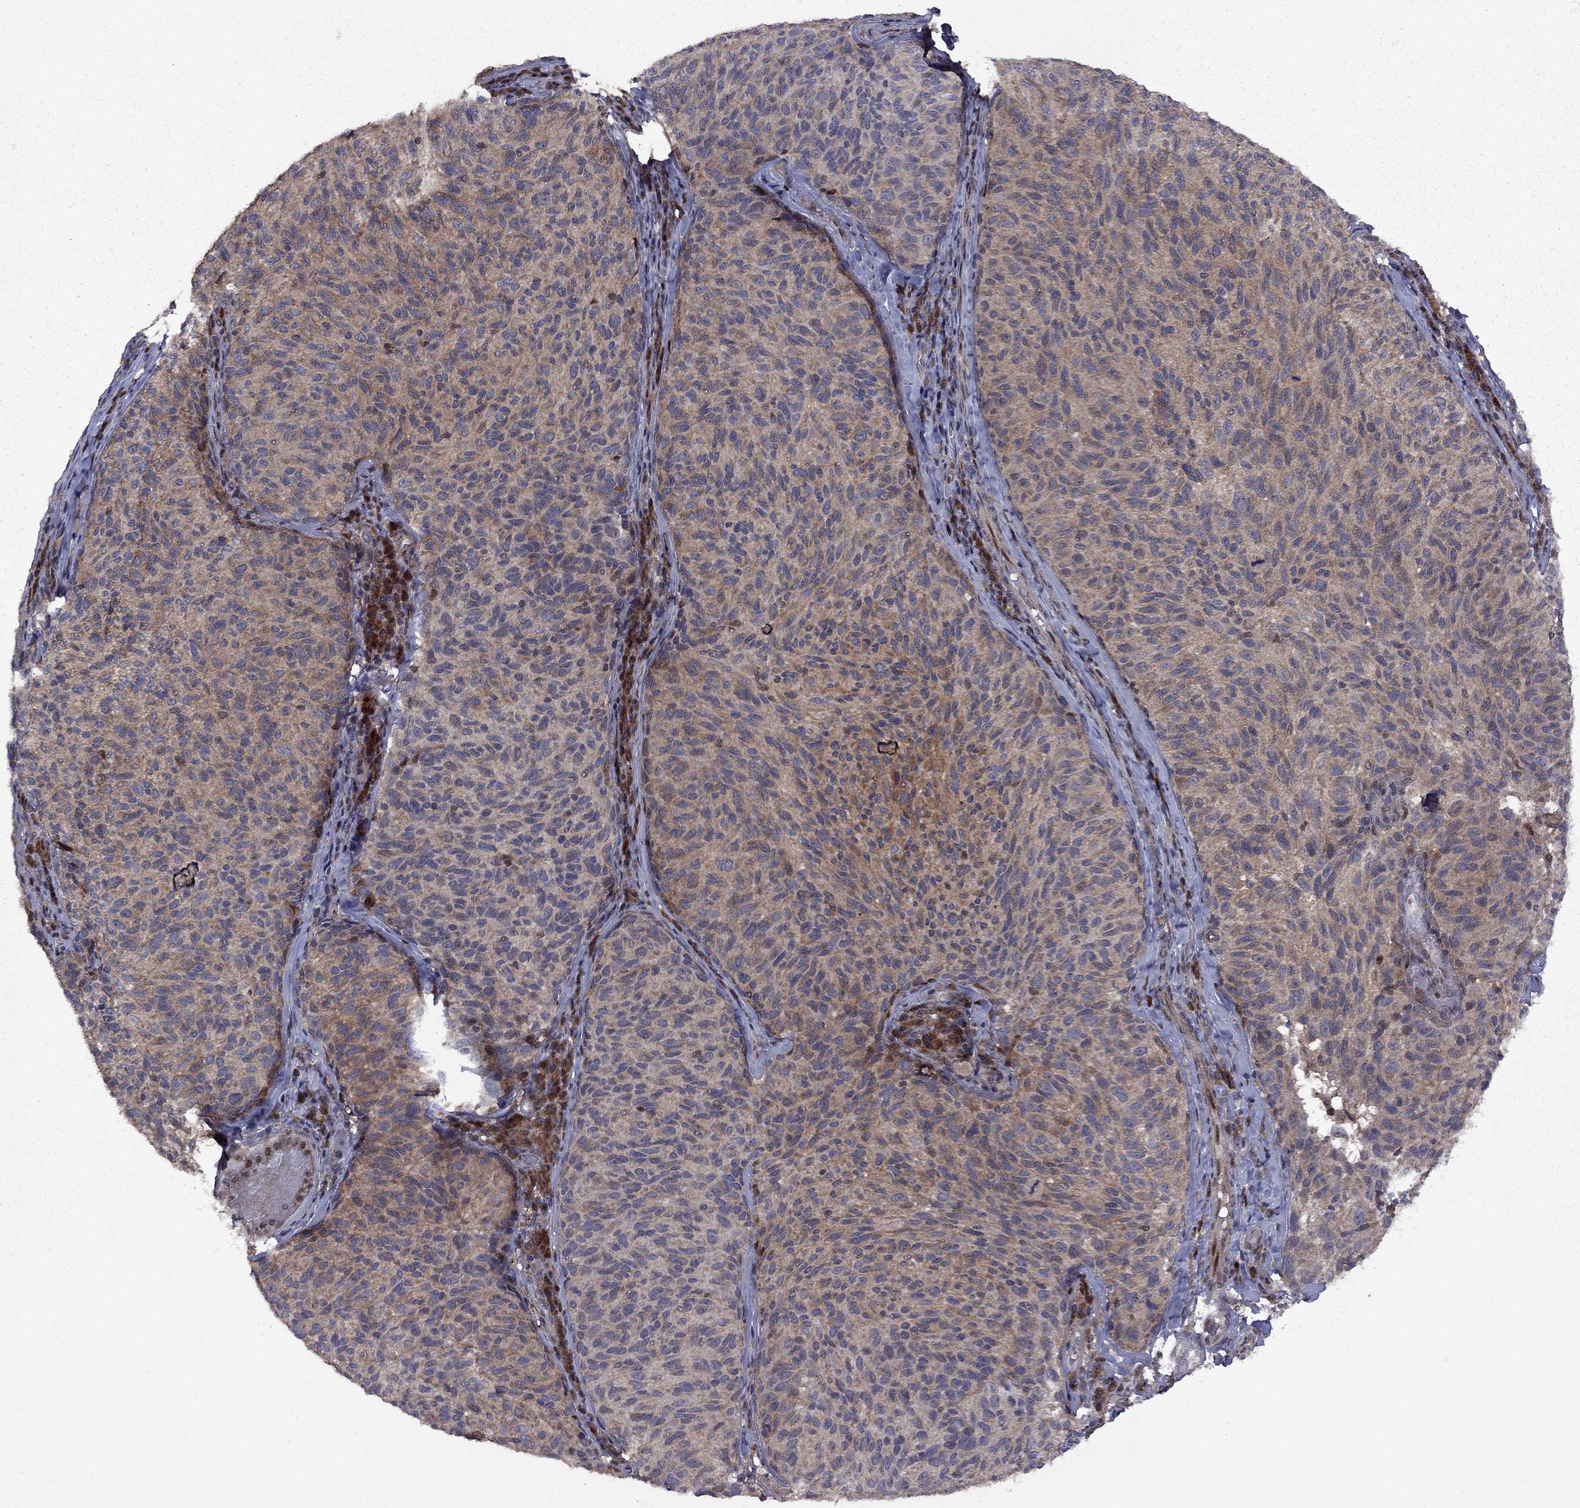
{"staining": {"intensity": "moderate", "quantity": "25%-75%", "location": "cytoplasmic/membranous"}, "tissue": "melanoma", "cell_type": "Tumor cells", "image_type": "cancer", "snomed": [{"axis": "morphology", "description": "Malignant melanoma, NOS"}, {"axis": "topography", "description": "Skin"}], "caption": "Protein staining of malignant melanoma tissue exhibits moderate cytoplasmic/membranous expression in approximately 25%-75% of tumor cells.", "gene": "IPP", "patient": {"sex": "female", "age": 73}}